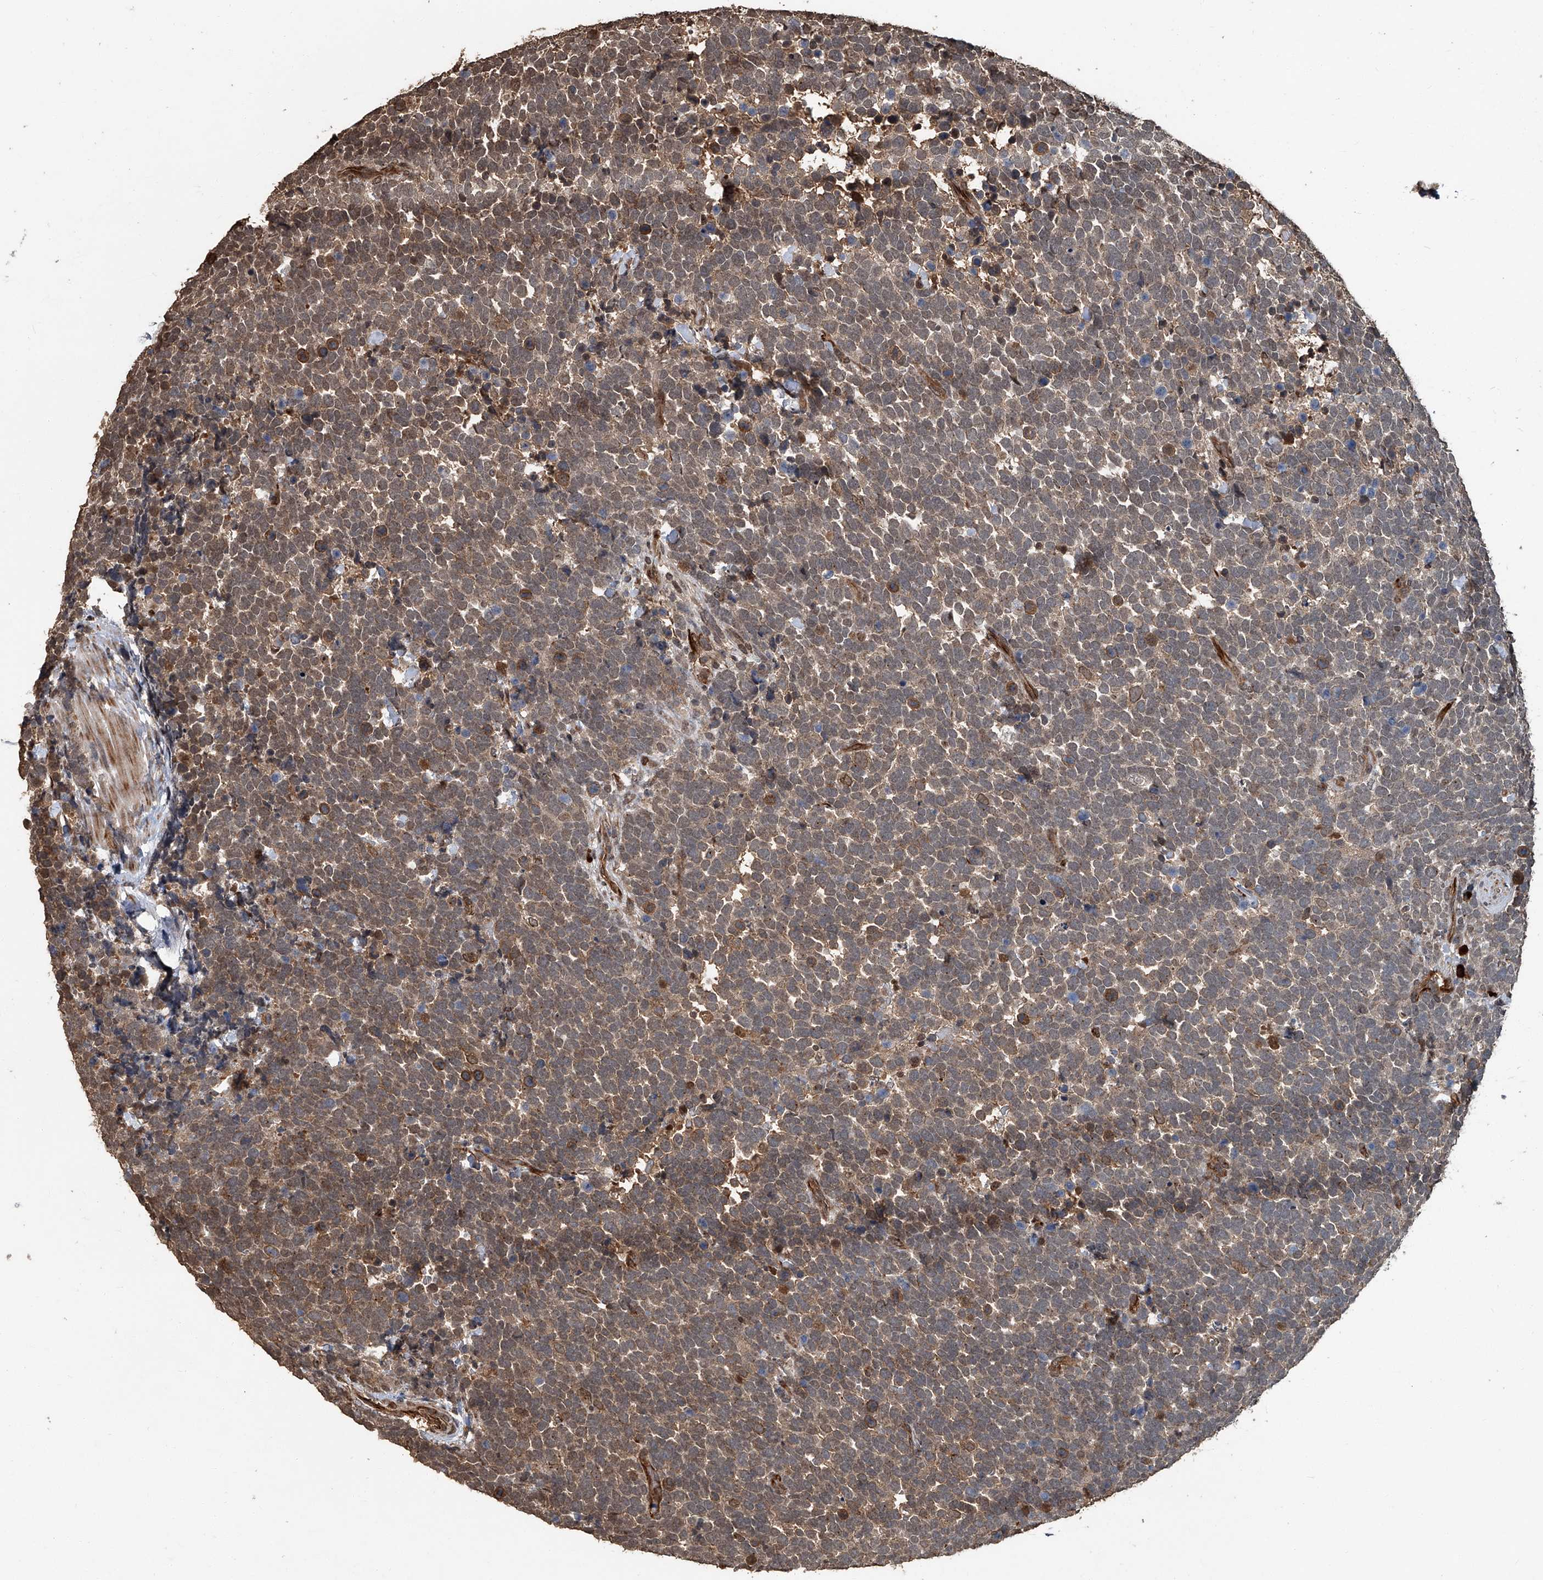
{"staining": {"intensity": "moderate", "quantity": ">75%", "location": "cytoplasmic/membranous,nuclear"}, "tissue": "urothelial cancer", "cell_type": "Tumor cells", "image_type": "cancer", "snomed": [{"axis": "morphology", "description": "Urothelial carcinoma, High grade"}, {"axis": "topography", "description": "Urinary bladder"}], "caption": "Tumor cells demonstrate medium levels of moderate cytoplasmic/membranous and nuclear expression in about >75% of cells in human urothelial carcinoma (high-grade). Using DAB (3,3'-diaminobenzidine) (brown) and hematoxylin (blue) stains, captured at high magnification using brightfield microscopy.", "gene": "GPR132", "patient": {"sex": "female", "age": 82}}